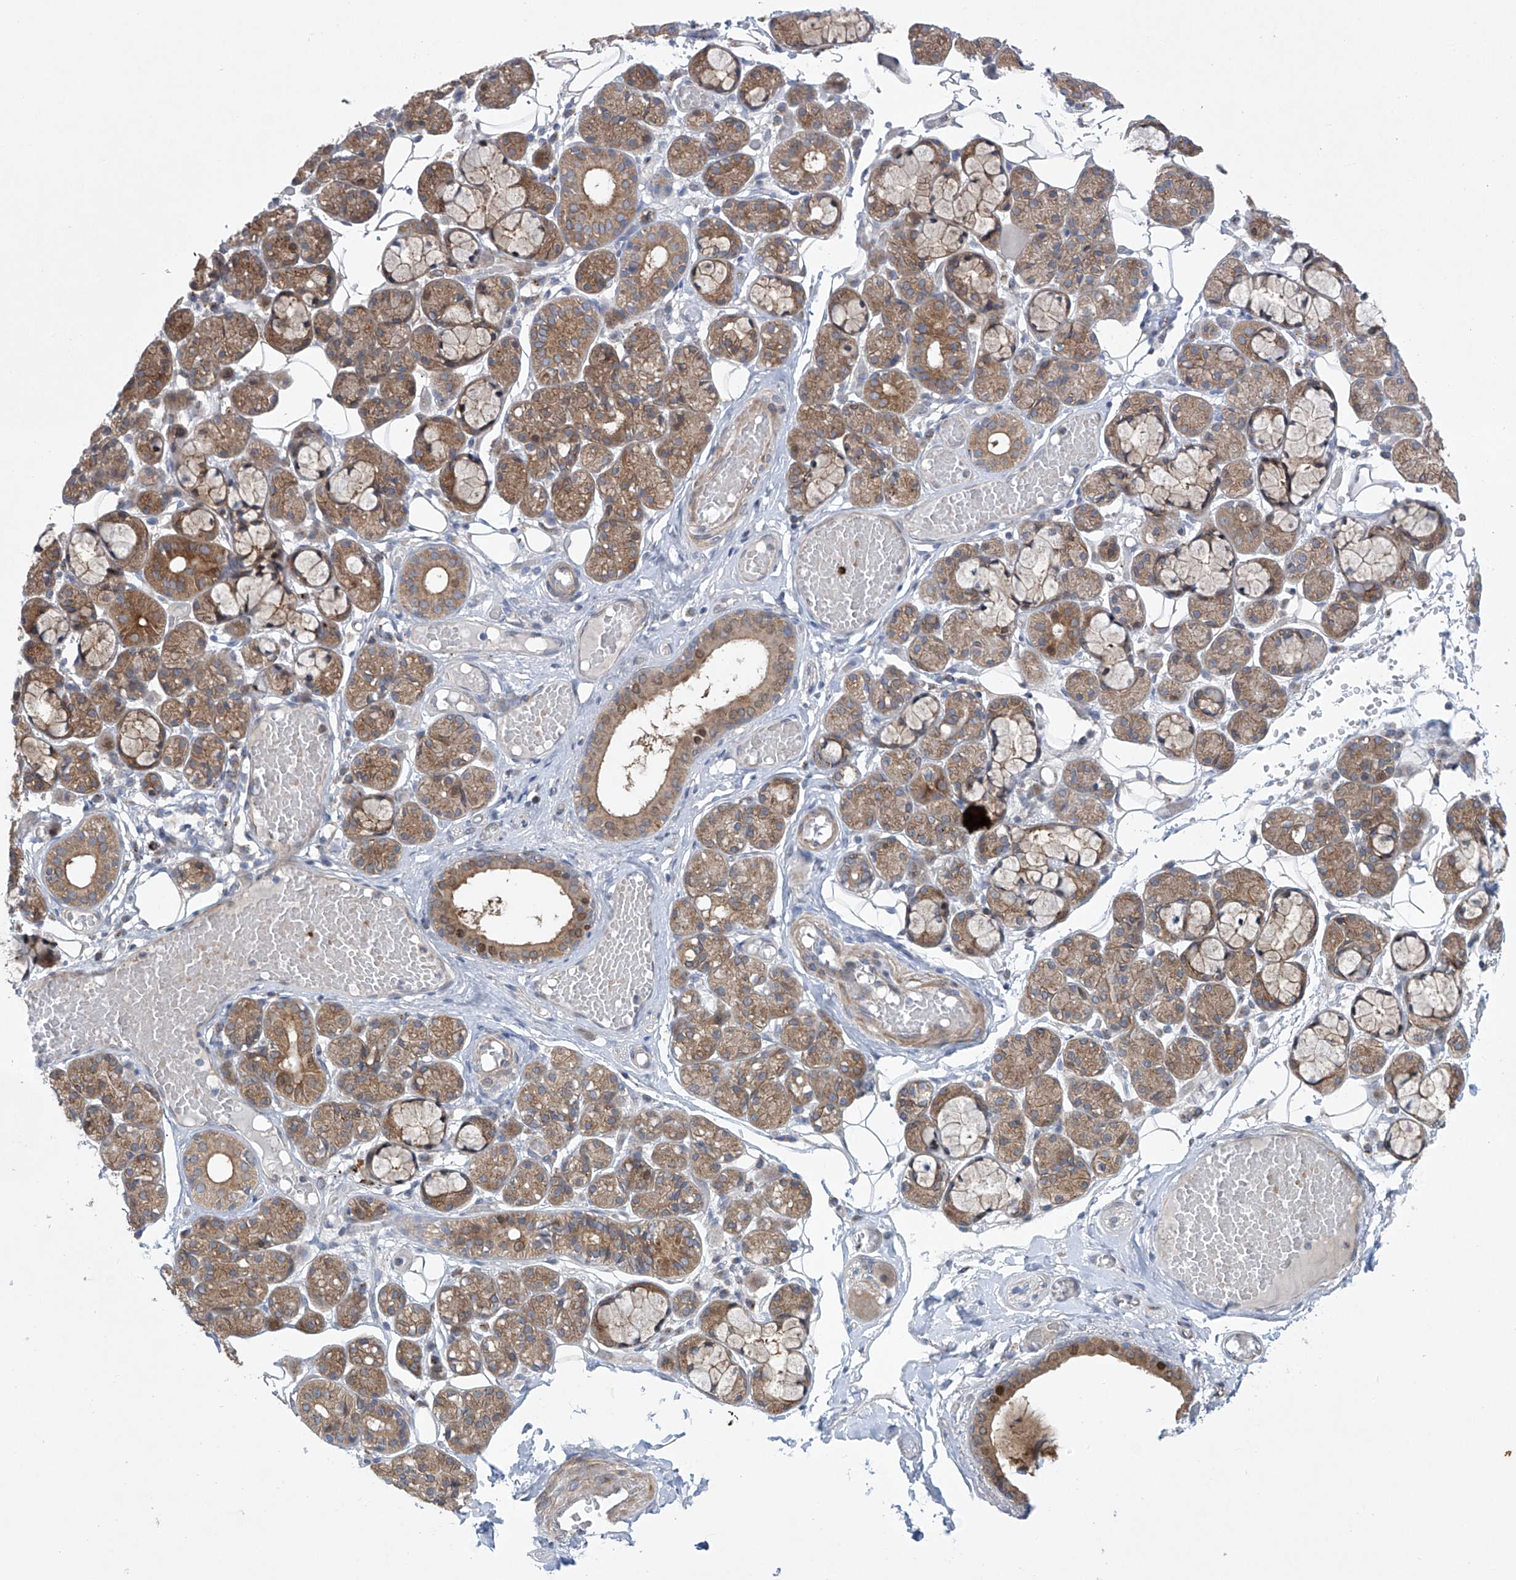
{"staining": {"intensity": "moderate", "quantity": "25%-75%", "location": "cytoplasmic/membranous"}, "tissue": "salivary gland", "cell_type": "Glandular cells", "image_type": "normal", "snomed": [{"axis": "morphology", "description": "Normal tissue, NOS"}, {"axis": "topography", "description": "Salivary gland"}], "caption": "A micrograph of salivary gland stained for a protein demonstrates moderate cytoplasmic/membranous brown staining in glandular cells. (DAB IHC with brightfield microscopy, high magnification).", "gene": "KLC4", "patient": {"sex": "male", "age": 63}}